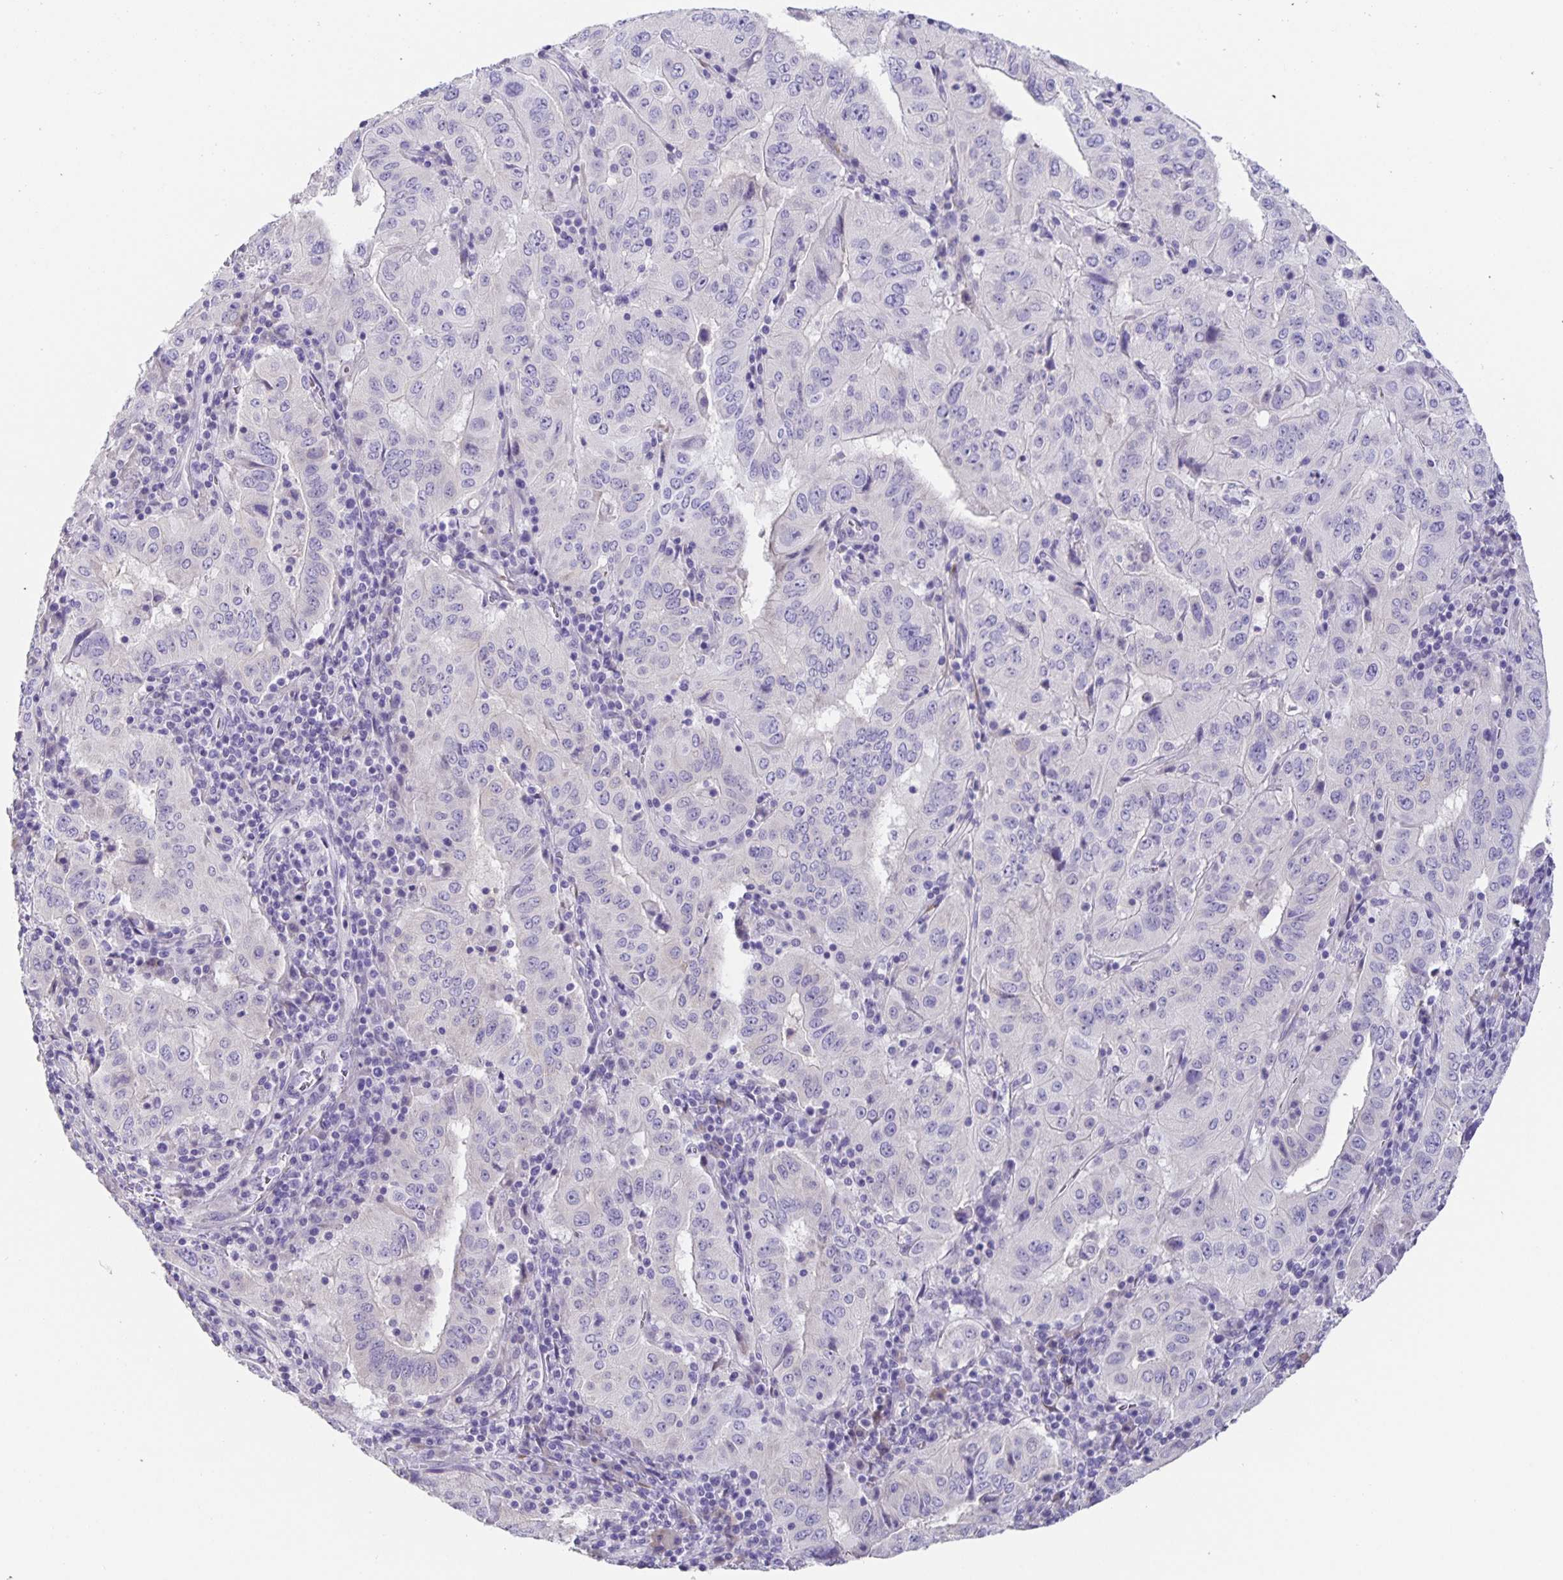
{"staining": {"intensity": "negative", "quantity": "none", "location": "none"}, "tissue": "pancreatic cancer", "cell_type": "Tumor cells", "image_type": "cancer", "snomed": [{"axis": "morphology", "description": "Adenocarcinoma, NOS"}, {"axis": "topography", "description": "Pancreas"}], "caption": "Pancreatic adenocarcinoma was stained to show a protein in brown. There is no significant staining in tumor cells. (Brightfield microscopy of DAB (3,3'-diaminobenzidine) IHC at high magnification).", "gene": "PRR36", "patient": {"sex": "male", "age": 63}}